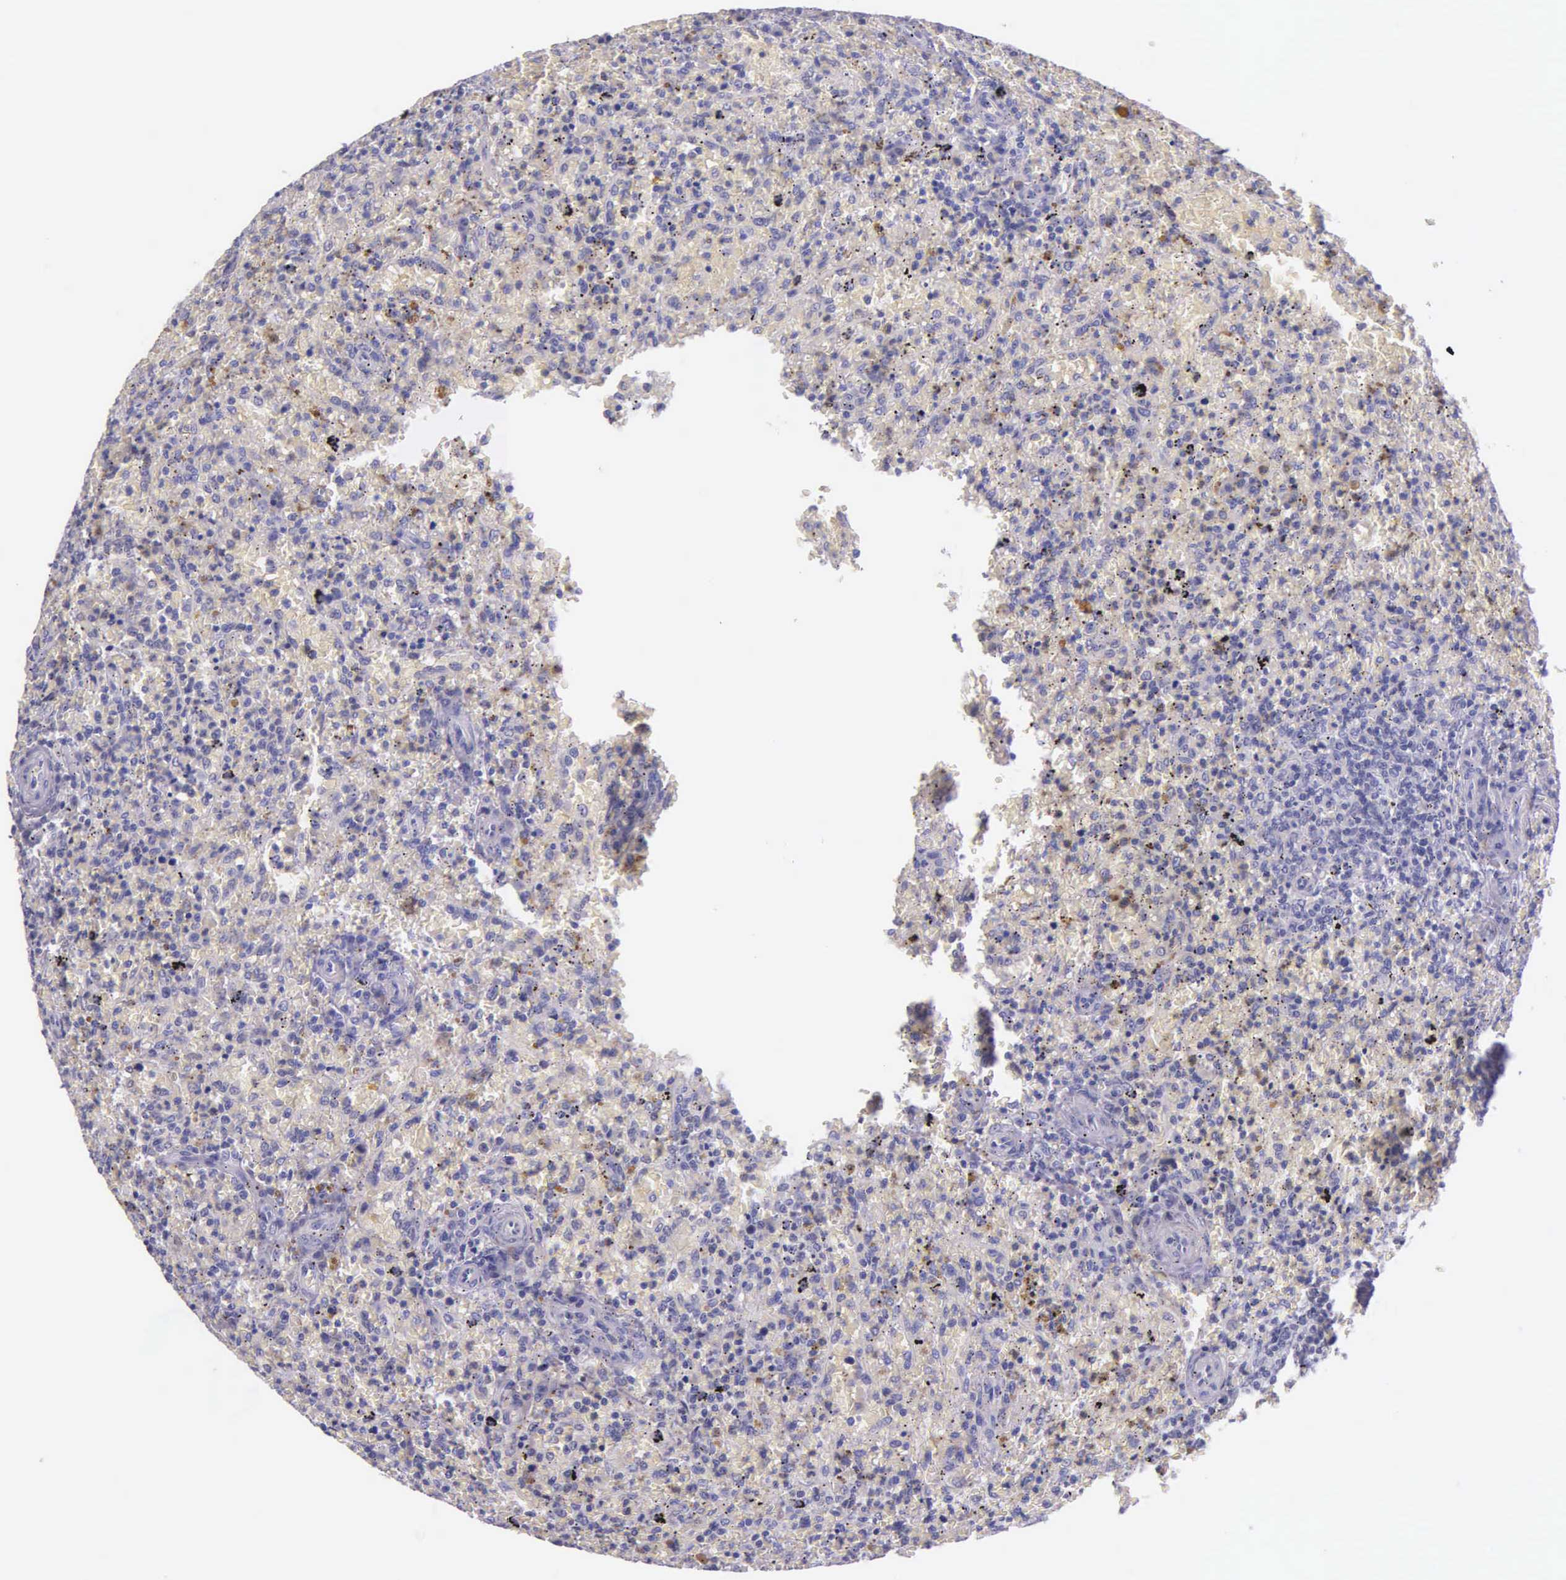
{"staining": {"intensity": "negative", "quantity": "none", "location": "none"}, "tissue": "lymphoma", "cell_type": "Tumor cells", "image_type": "cancer", "snomed": [{"axis": "morphology", "description": "Malignant lymphoma, non-Hodgkin's type, High grade"}, {"axis": "topography", "description": "Spleen"}, {"axis": "topography", "description": "Lymph node"}], "caption": "Immunohistochemical staining of human lymphoma demonstrates no significant positivity in tumor cells. Brightfield microscopy of immunohistochemistry stained with DAB (3,3'-diaminobenzidine) (brown) and hematoxylin (blue), captured at high magnification.", "gene": "THSD7A", "patient": {"sex": "female", "age": 70}}